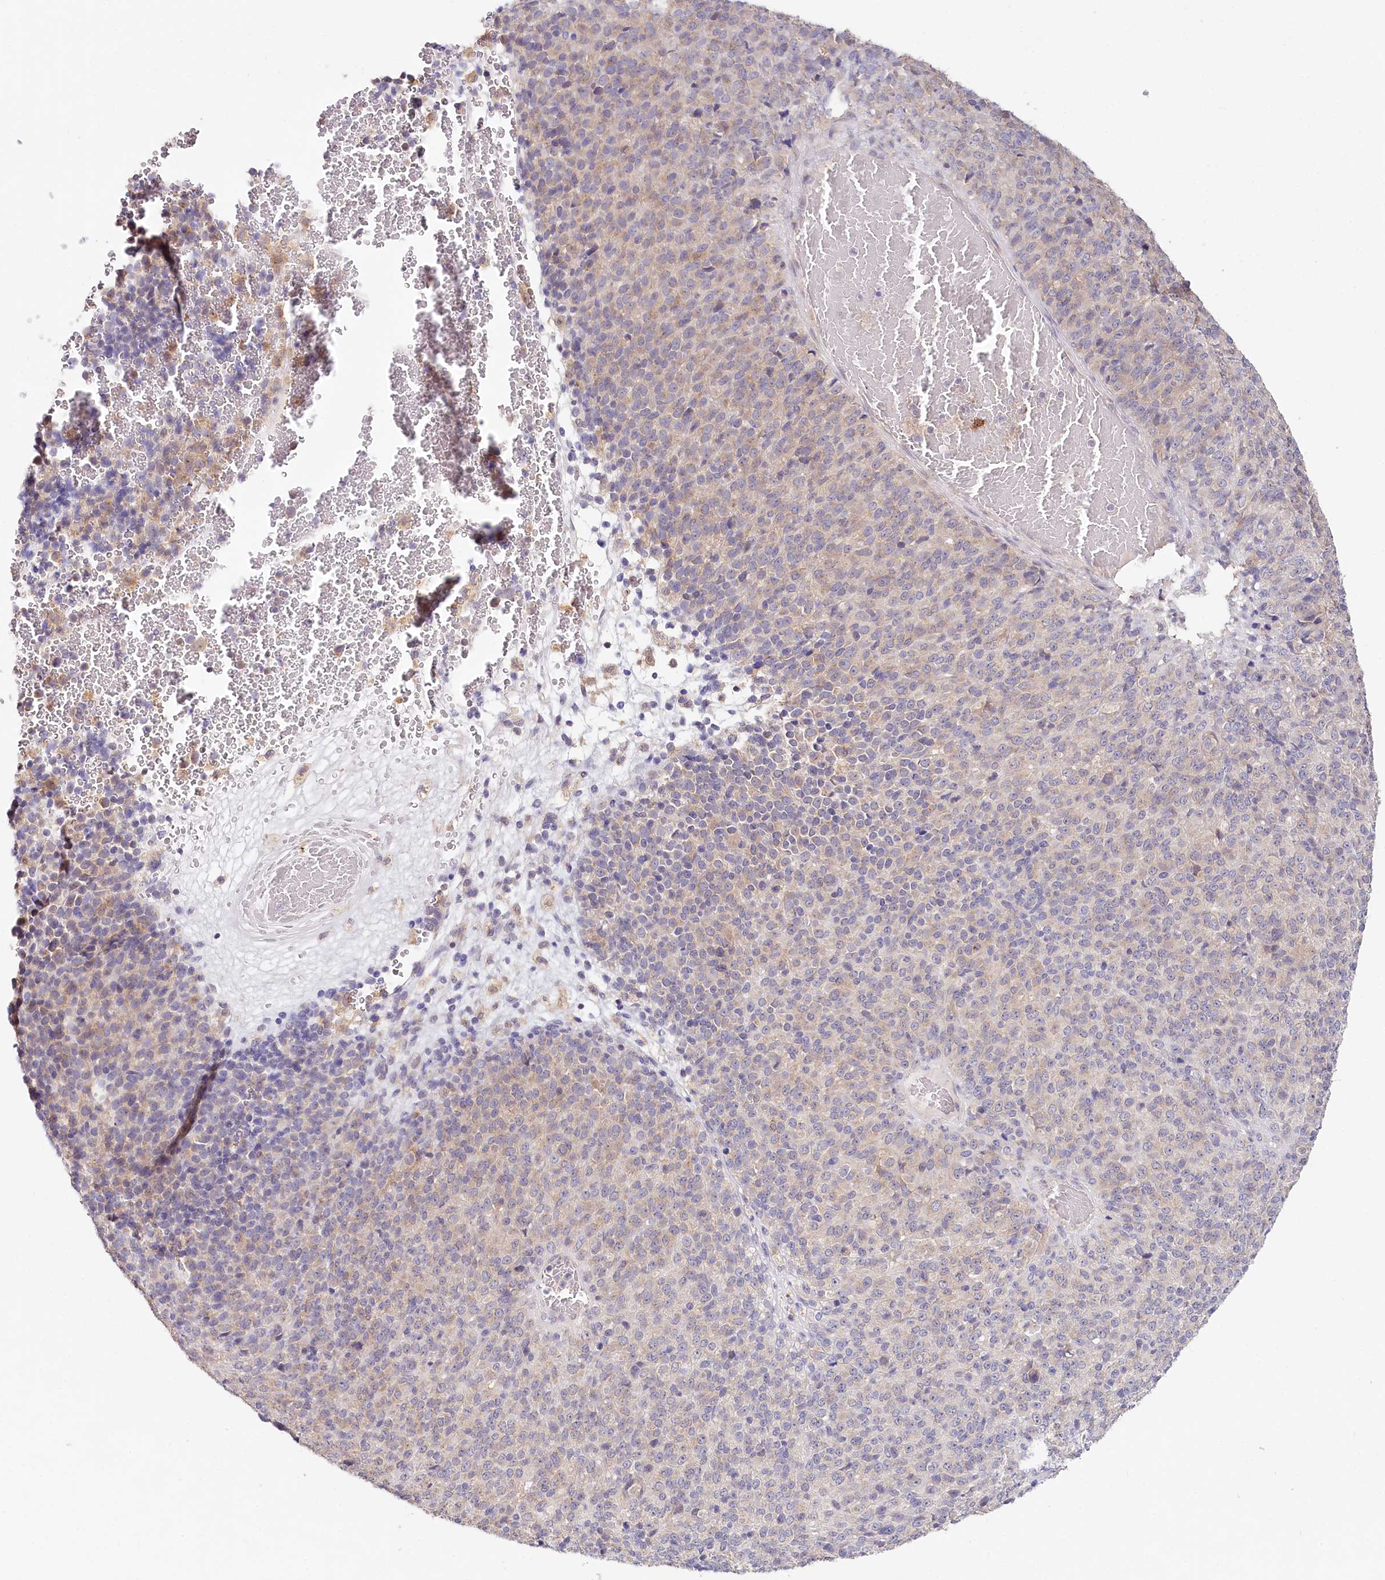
{"staining": {"intensity": "weak", "quantity": "<25%", "location": "cytoplasmic/membranous"}, "tissue": "melanoma", "cell_type": "Tumor cells", "image_type": "cancer", "snomed": [{"axis": "morphology", "description": "Malignant melanoma, Metastatic site"}, {"axis": "topography", "description": "Brain"}], "caption": "High magnification brightfield microscopy of malignant melanoma (metastatic site) stained with DAB (3,3'-diaminobenzidine) (brown) and counterstained with hematoxylin (blue): tumor cells show no significant positivity.", "gene": "DAPK1", "patient": {"sex": "female", "age": 56}}